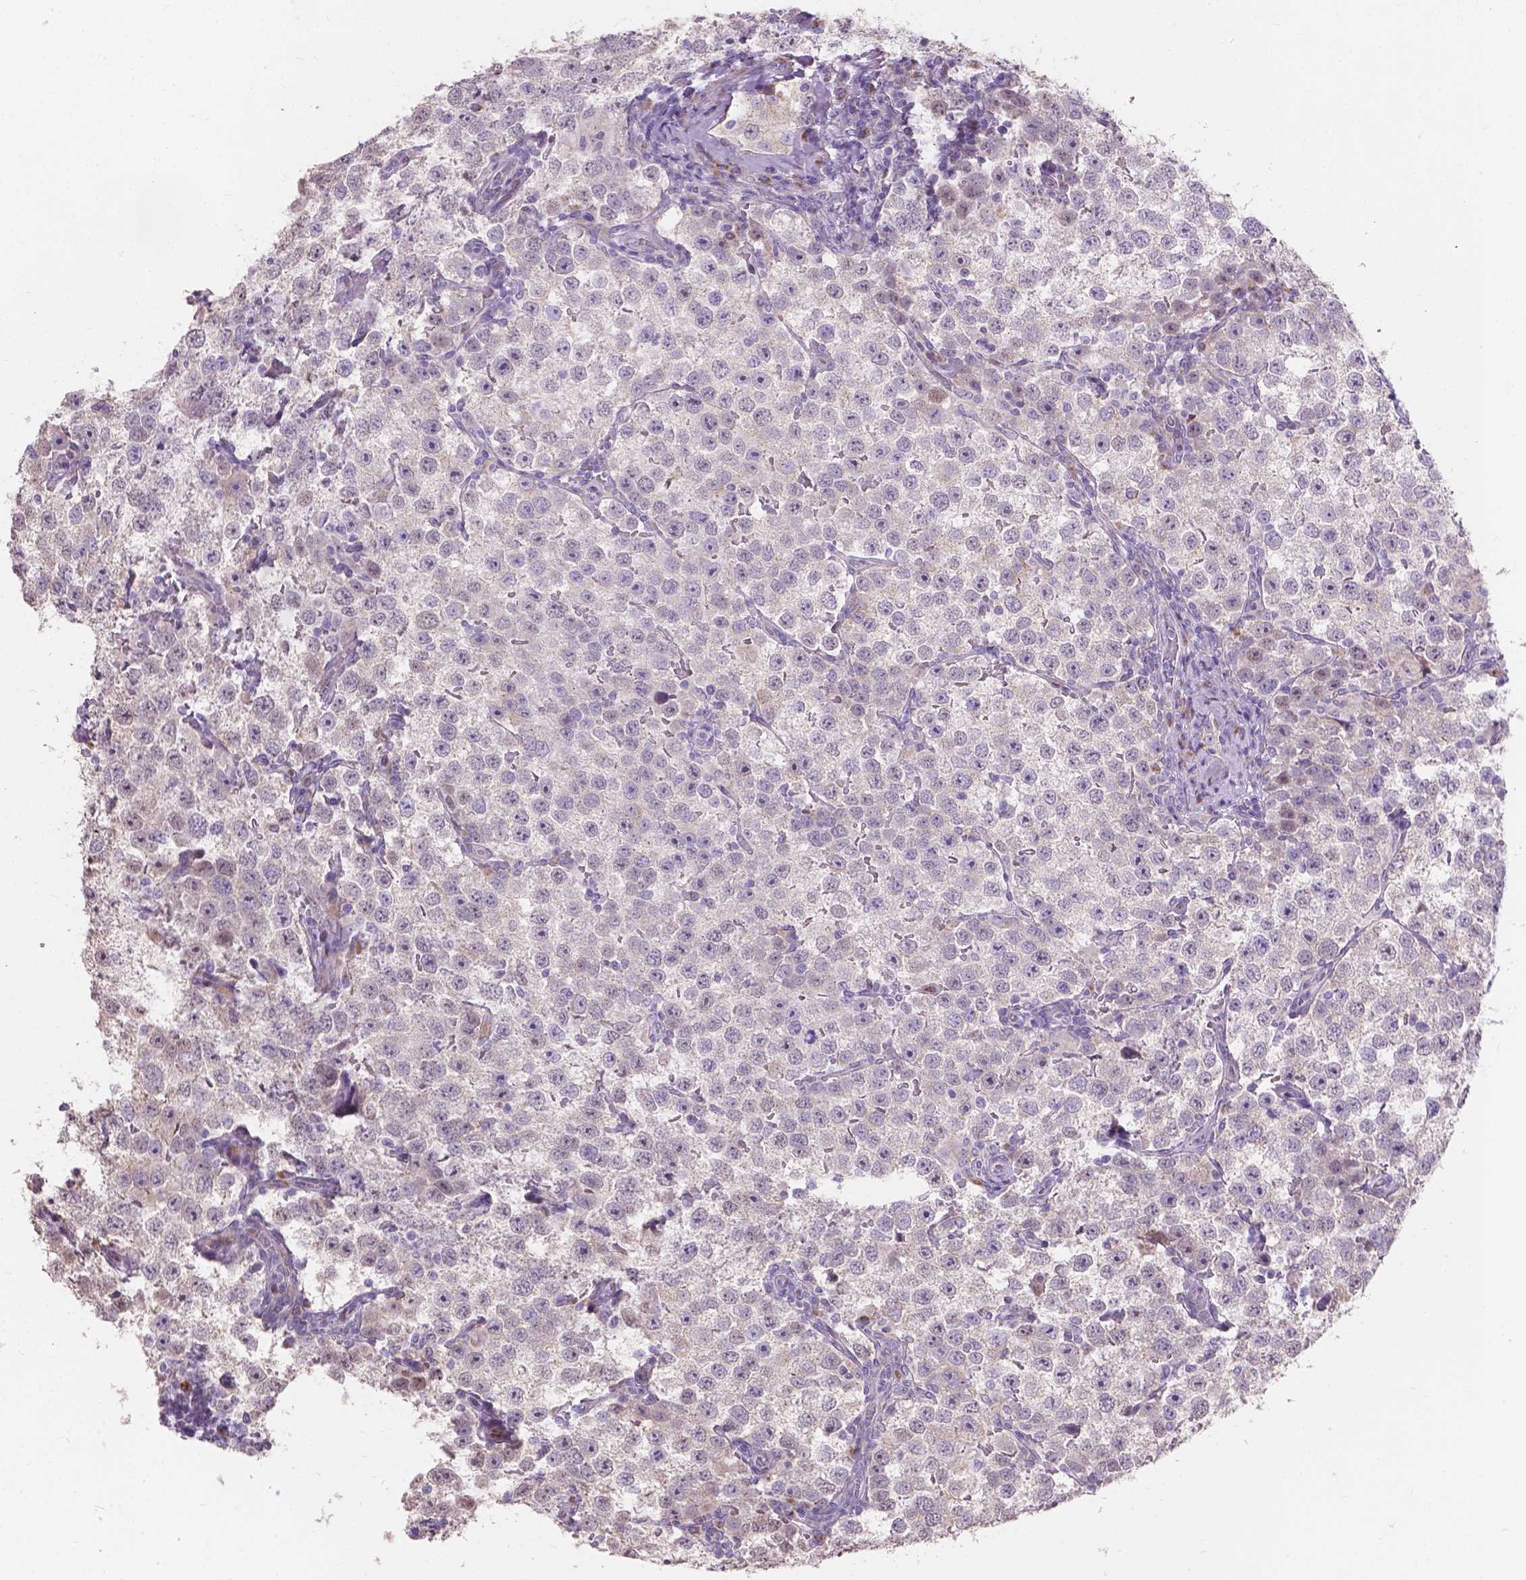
{"staining": {"intensity": "weak", "quantity": "<25%", "location": "cytoplasmic/membranous"}, "tissue": "testis cancer", "cell_type": "Tumor cells", "image_type": "cancer", "snomed": [{"axis": "morphology", "description": "Seminoma, NOS"}, {"axis": "topography", "description": "Testis"}], "caption": "An immunohistochemistry micrograph of seminoma (testis) is shown. There is no staining in tumor cells of seminoma (testis).", "gene": "MYH14", "patient": {"sex": "male", "age": 37}}